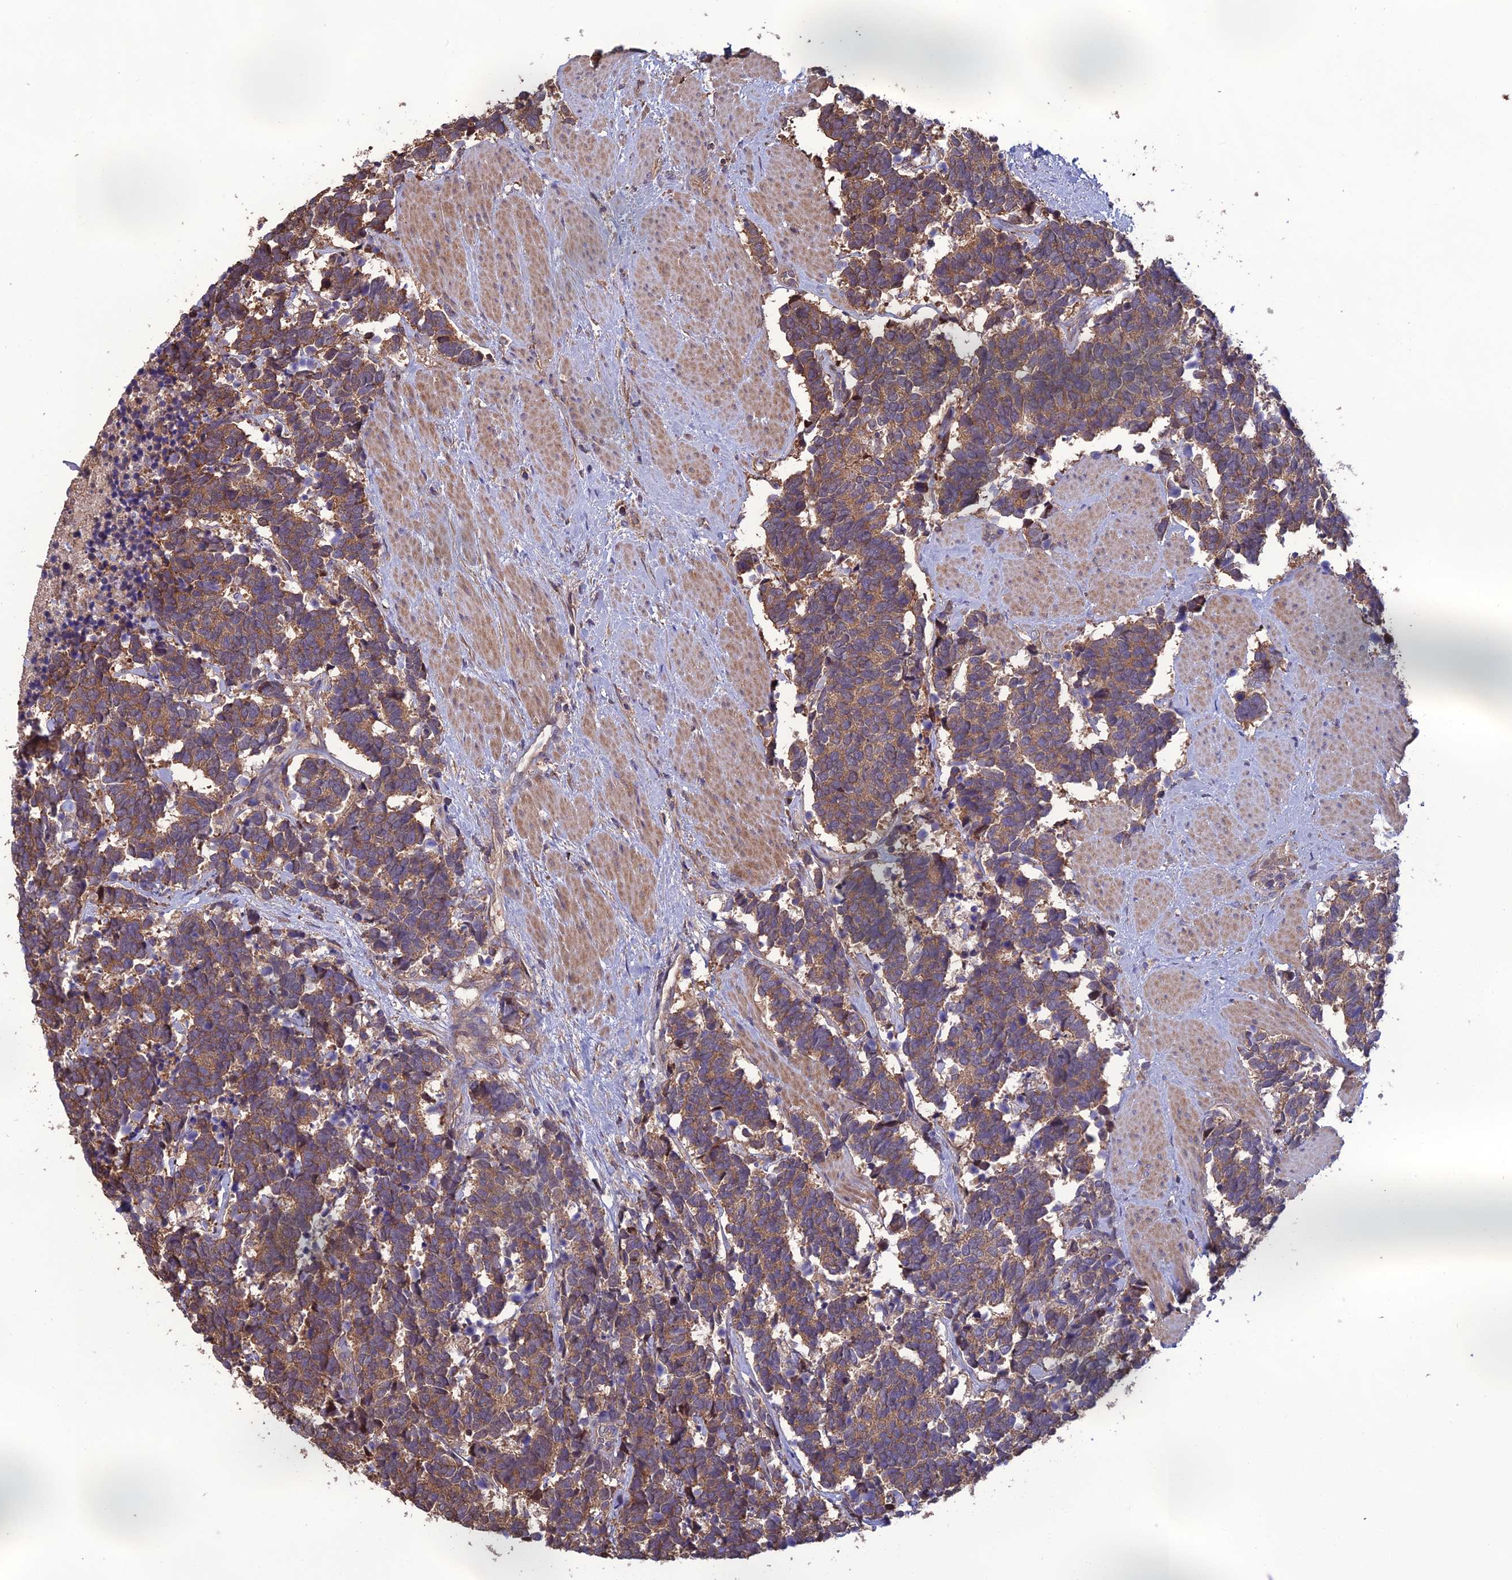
{"staining": {"intensity": "moderate", "quantity": ">75%", "location": "cytoplasmic/membranous"}, "tissue": "carcinoid", "cell_type": "Tumor cells", "image_type": "cancer", "snomed": [{"axis": "morphology", "description": "Carcinoma, NOS"}, {"axis": "morphology", "description": "Carcinoid, malignant, NOS"}, {"axis": "topography", "description": "Prostate"}], "caption": "A histopathology image of carcinoma stained for a protein demonstrates moderate cytoplasmic/membranous brown staining in tumor cells.", "gene": "GALR2", "patient": {"sex": "male", "age": 57}}